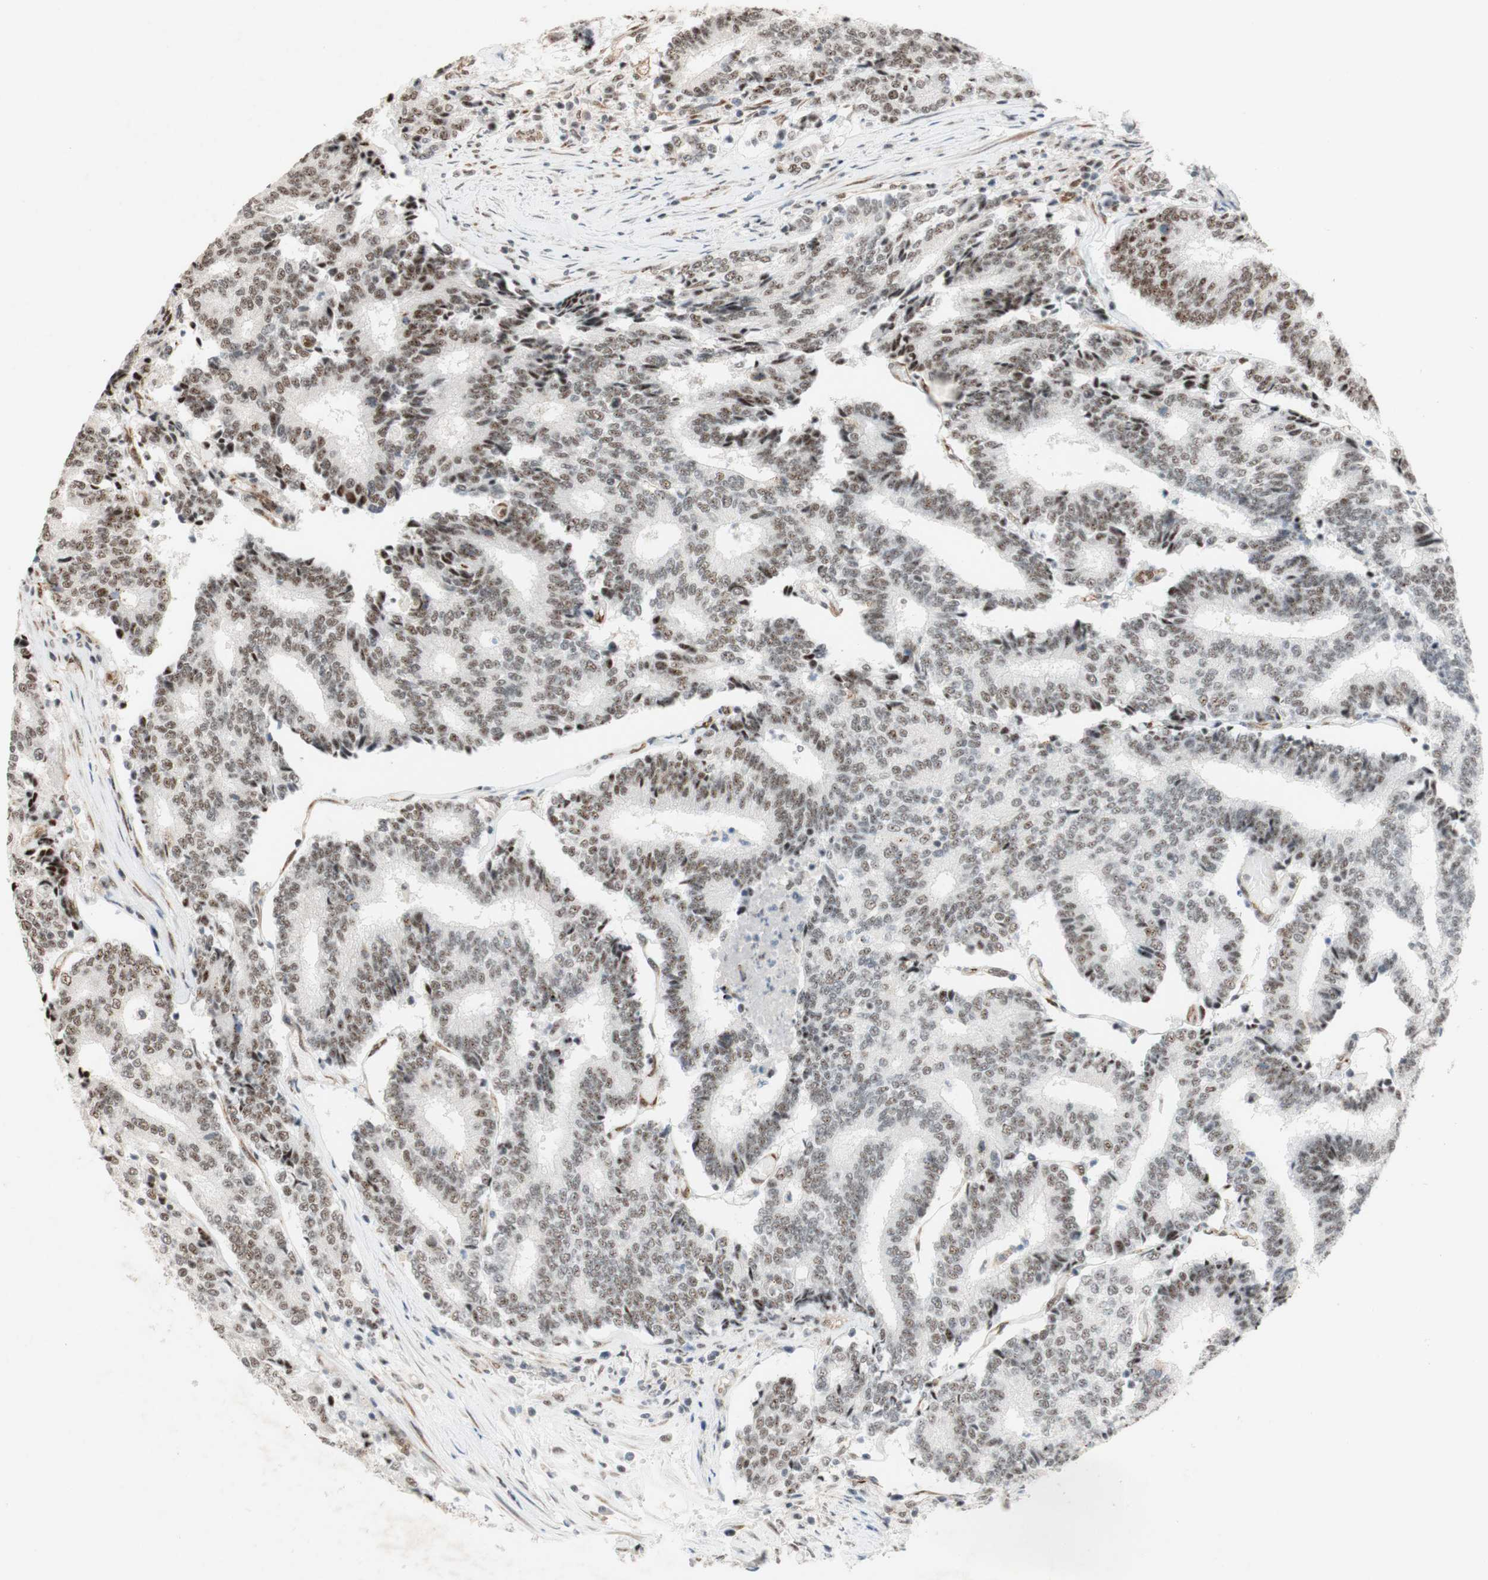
{"staining": {"intensity": "weak", "quantity": ">75%", "location": "nuclear"}, "tissue": "prostate cancer", "cell_type": "Tumor cells", "image_type": "cancer", "snomed": [{"axis": "morphology", "description": "Normal tissue, NOS"}, {"axis": "morphology", "description": "Adenocarcinoma, High grade"}, {"axis": "topography", "description": "Prostate"}, {"axis": "topography", "description": "Seminal veicle"}], "caption": "Approximately >75% of tumor cells in human adenocarcinoma (high-grade) (prostate) exhibit weak nuclear protein staining as visualized by brown immunohistochemical staining.", "gene": "SAP18", "patient": {"sex": "male", "age": 55}}